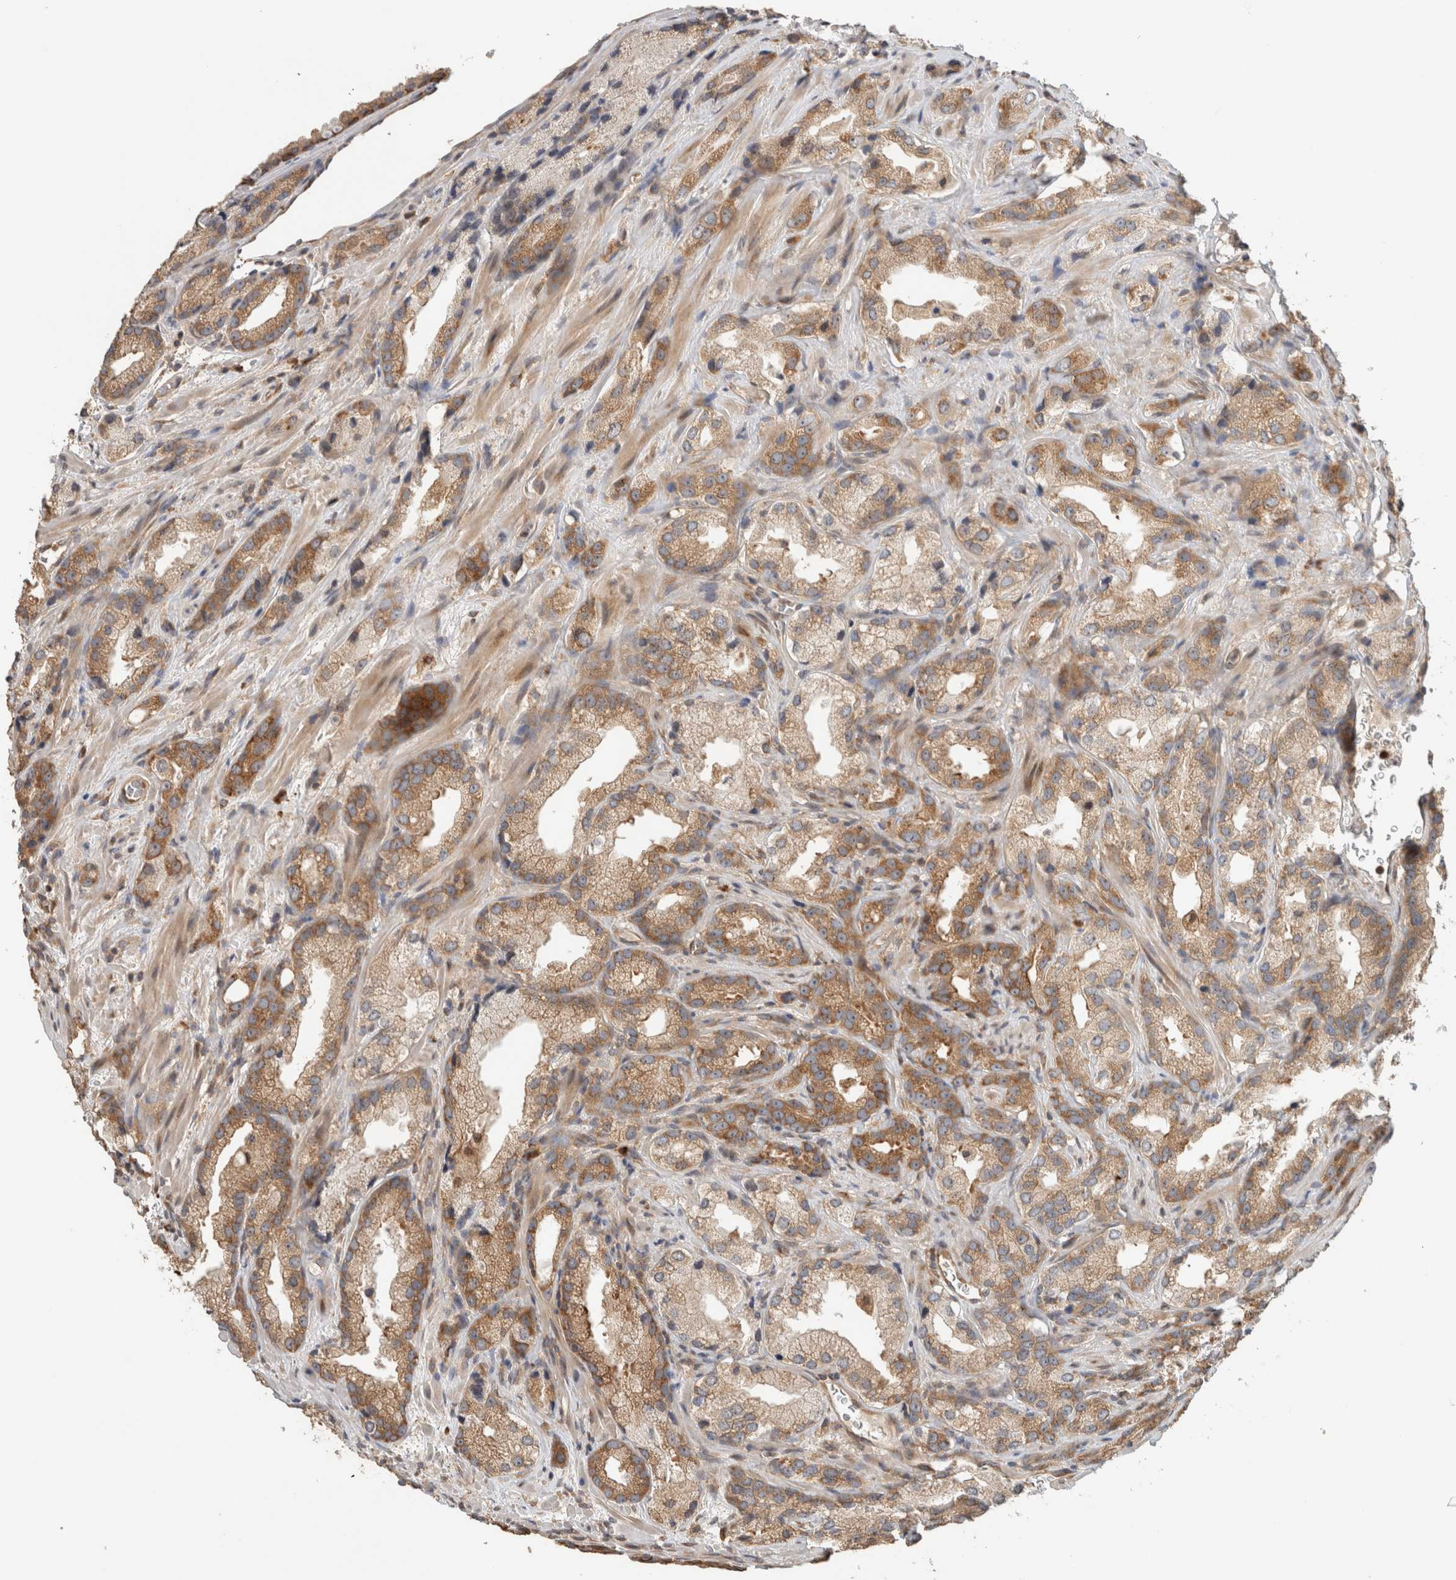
{"staining": {"intensity": "moderate", "quantity": ">75%", "location": "cytoplasmic/membranous"}, "tissue": "prostate cancer", "cell_type": "Tumor cells", "image_type": "cancer", "snomed": [{"axis": "morphology", "description": "Adenocarcinoma, High grade"}, {"axis": "topography", "description": "Prostate"}], "caption": "Immunohistochemistry of adenocarcinoma (high-grade) (prostate) exhibits medium levels of moderate cytoplasmic/membranous expression in about >75% of tumor cells.", "gene": "PUM1", "patient": {"sex": "male", "age": 63}}